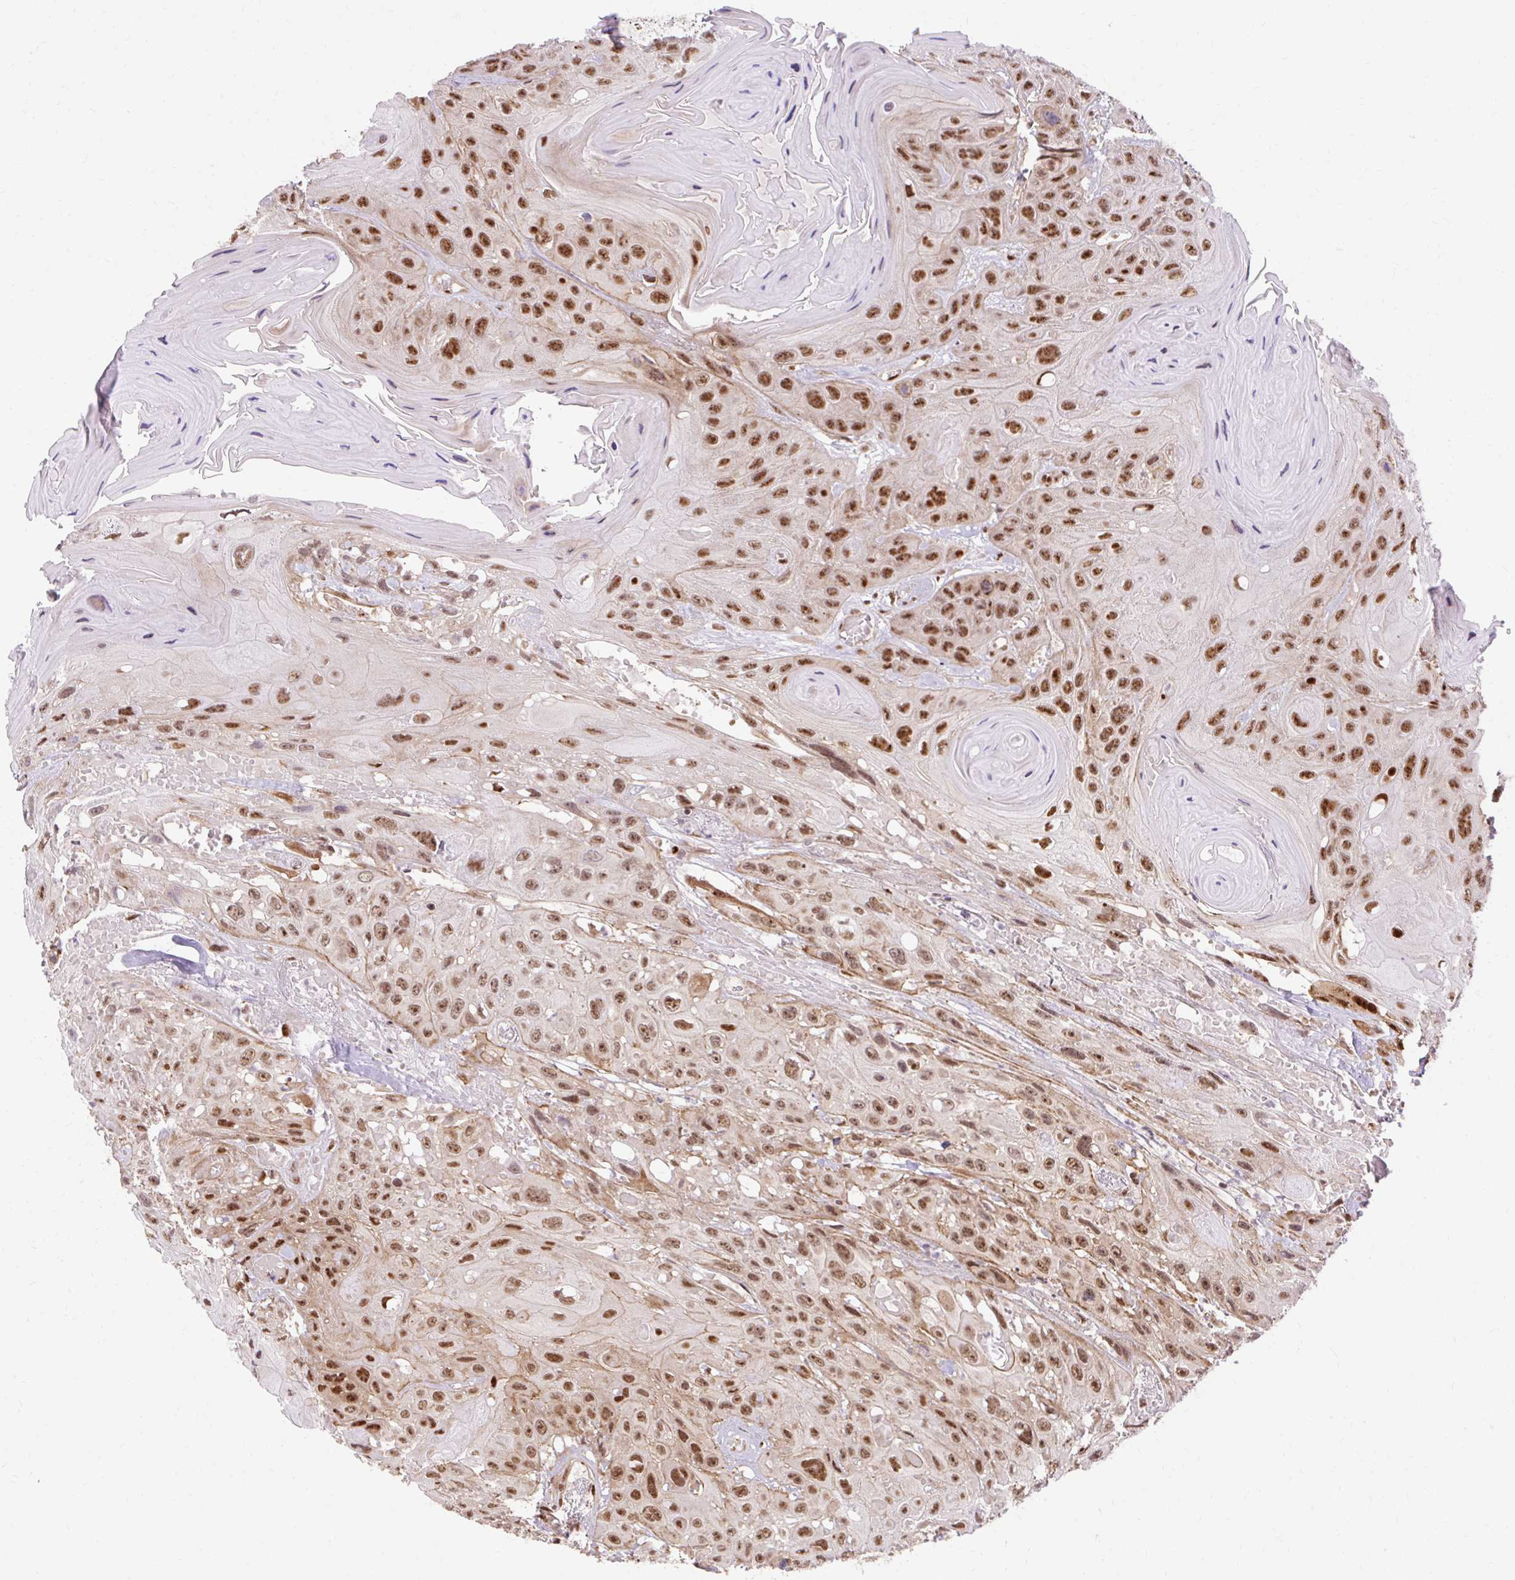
{"staining": {"intensity": "moderate", "quantity": ">75%", "location": "nuclear"}, "tissue": "head and neck cancer", "cell_type": "Tumor cells", "image_type": "cancer", "snomed": [{"axis": "morphology", "description": "Squamous cell carcinoma, NOS"}, {"axis": "topography", "description": "Head-Neck"}], "caption": "Head and neck cancer stained with a brown dye reveals moderate nuclear positive expression in about >75% of tumor cells.", "gene": "MECOM", "patient": {"sex": "female", "age": 59}}